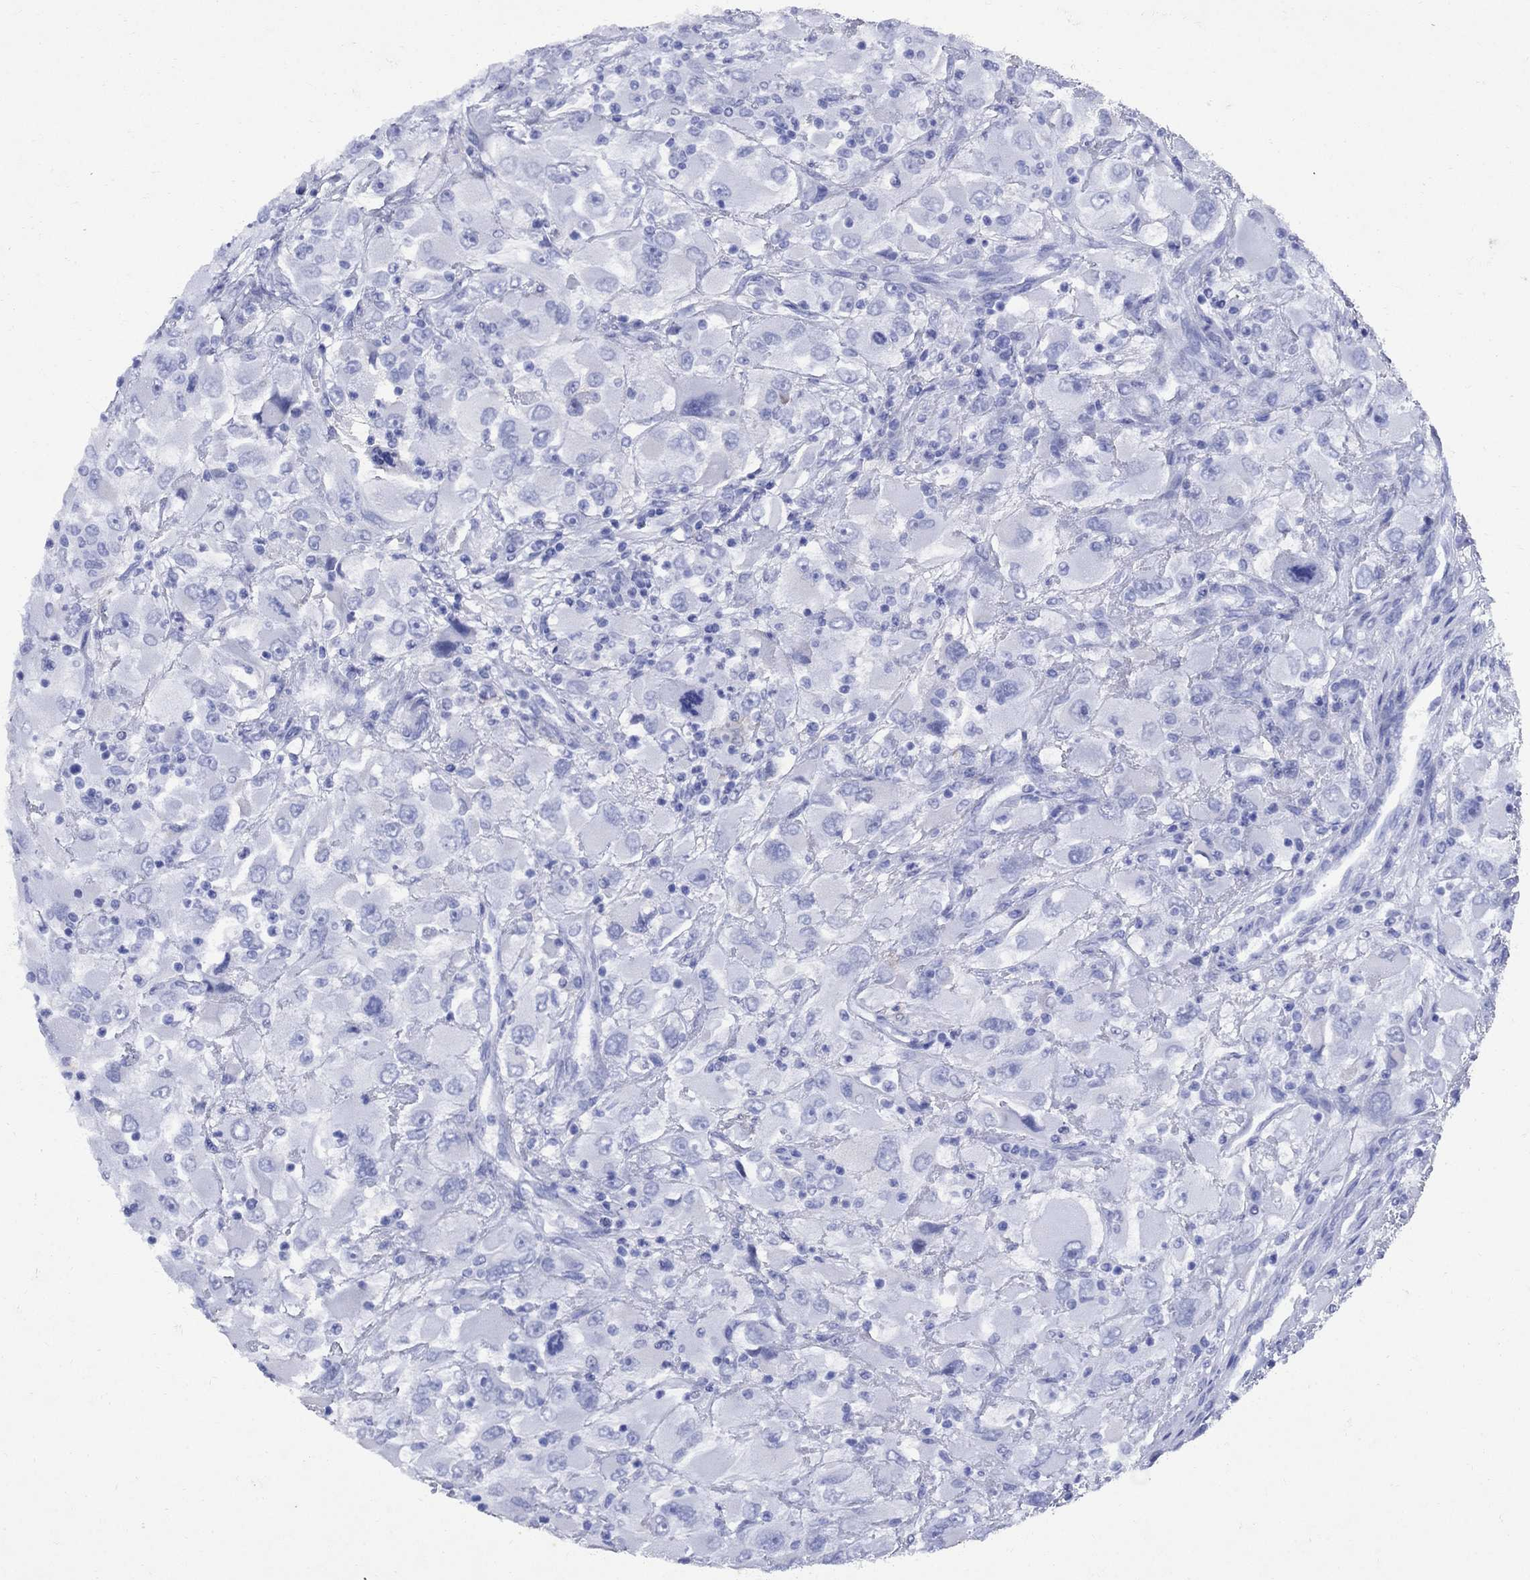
{"staining": {"intensity": "negative", "quantity": "none", "location": "none"}, "tissue": "renal cancer", "cell_type": "Tumor cells", "image_type": "cancer", "snomed": [{"axis": "morphology", "description": "Adenocarcinoma, NOS"}, {"axis": "topography", "description": "Kidney"}], "caption": "Renal cancer (adenocarcinoma) was stained to show a protein in brown. There is no significant staining in tumor cells. The staining is performed using DAB (3,3'-diaminobenzidine) brown chromogen with nuclei counter-stained in using hematoxylin.", "gene": "CD1A", "patient": {"sex": "female", "age": 52}}